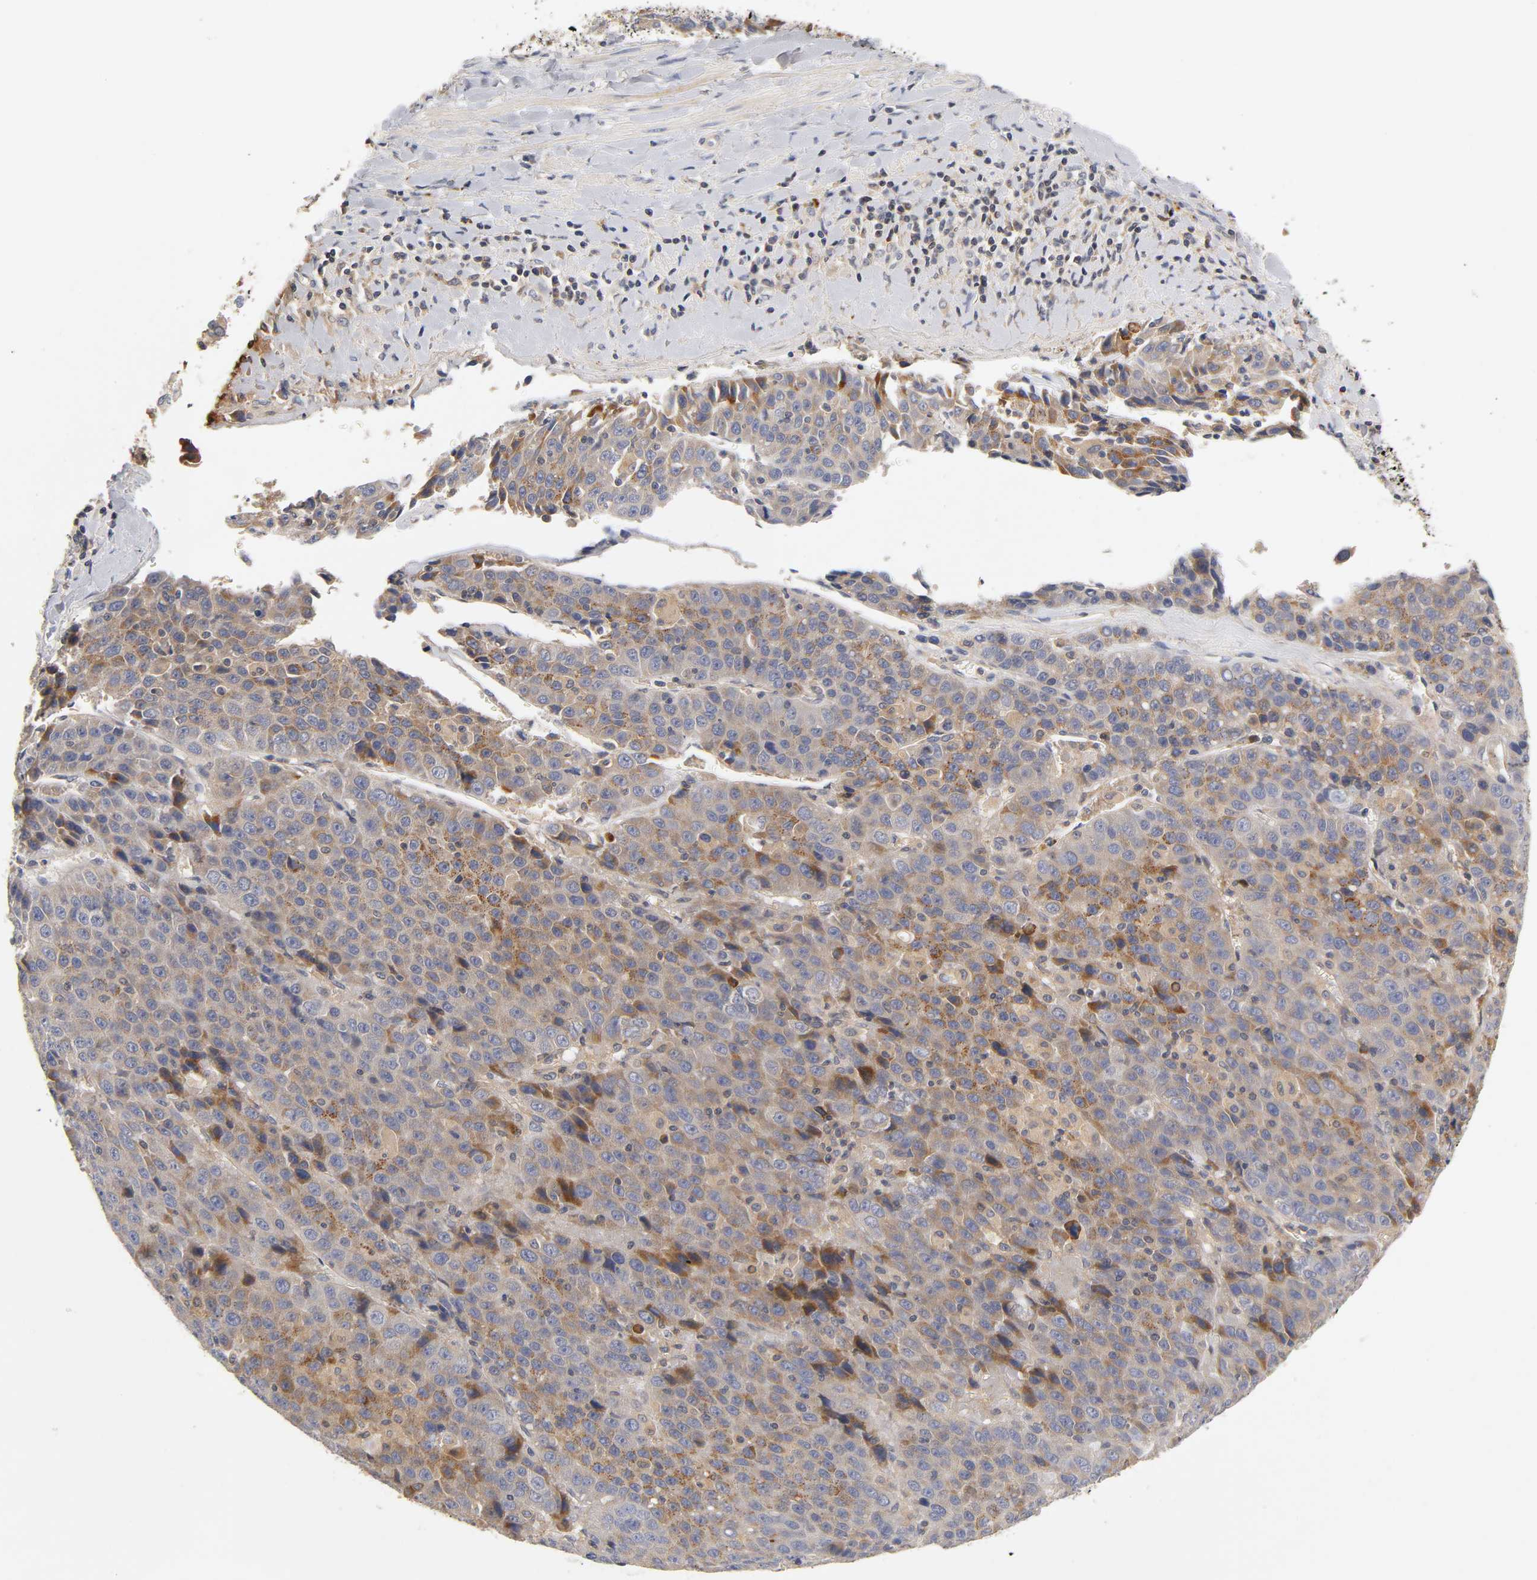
{"staining": {"intensity": "moderate", "quantity": ">75%", "location": "cytoplasmic/membranous"}, "tissue": "liver cancer", "cell_type": "Tumor cells", "image_type": "cancer", "snomed": [{"axis": "morphology", "description": "Carcinoma, Hepatocellular, NOS"}, {"axis": "topography", "description": "Liver"}], "caption": "Immunohistochemical staining of liver cancer shows medium levels of moderate cytoplasmic/membranous positivity in about >75% of tumor cells. (IHC, brightfield microscopy, high magnification).", "gene": "RHOA", "patient": {"sex": "female", "age": 53}}